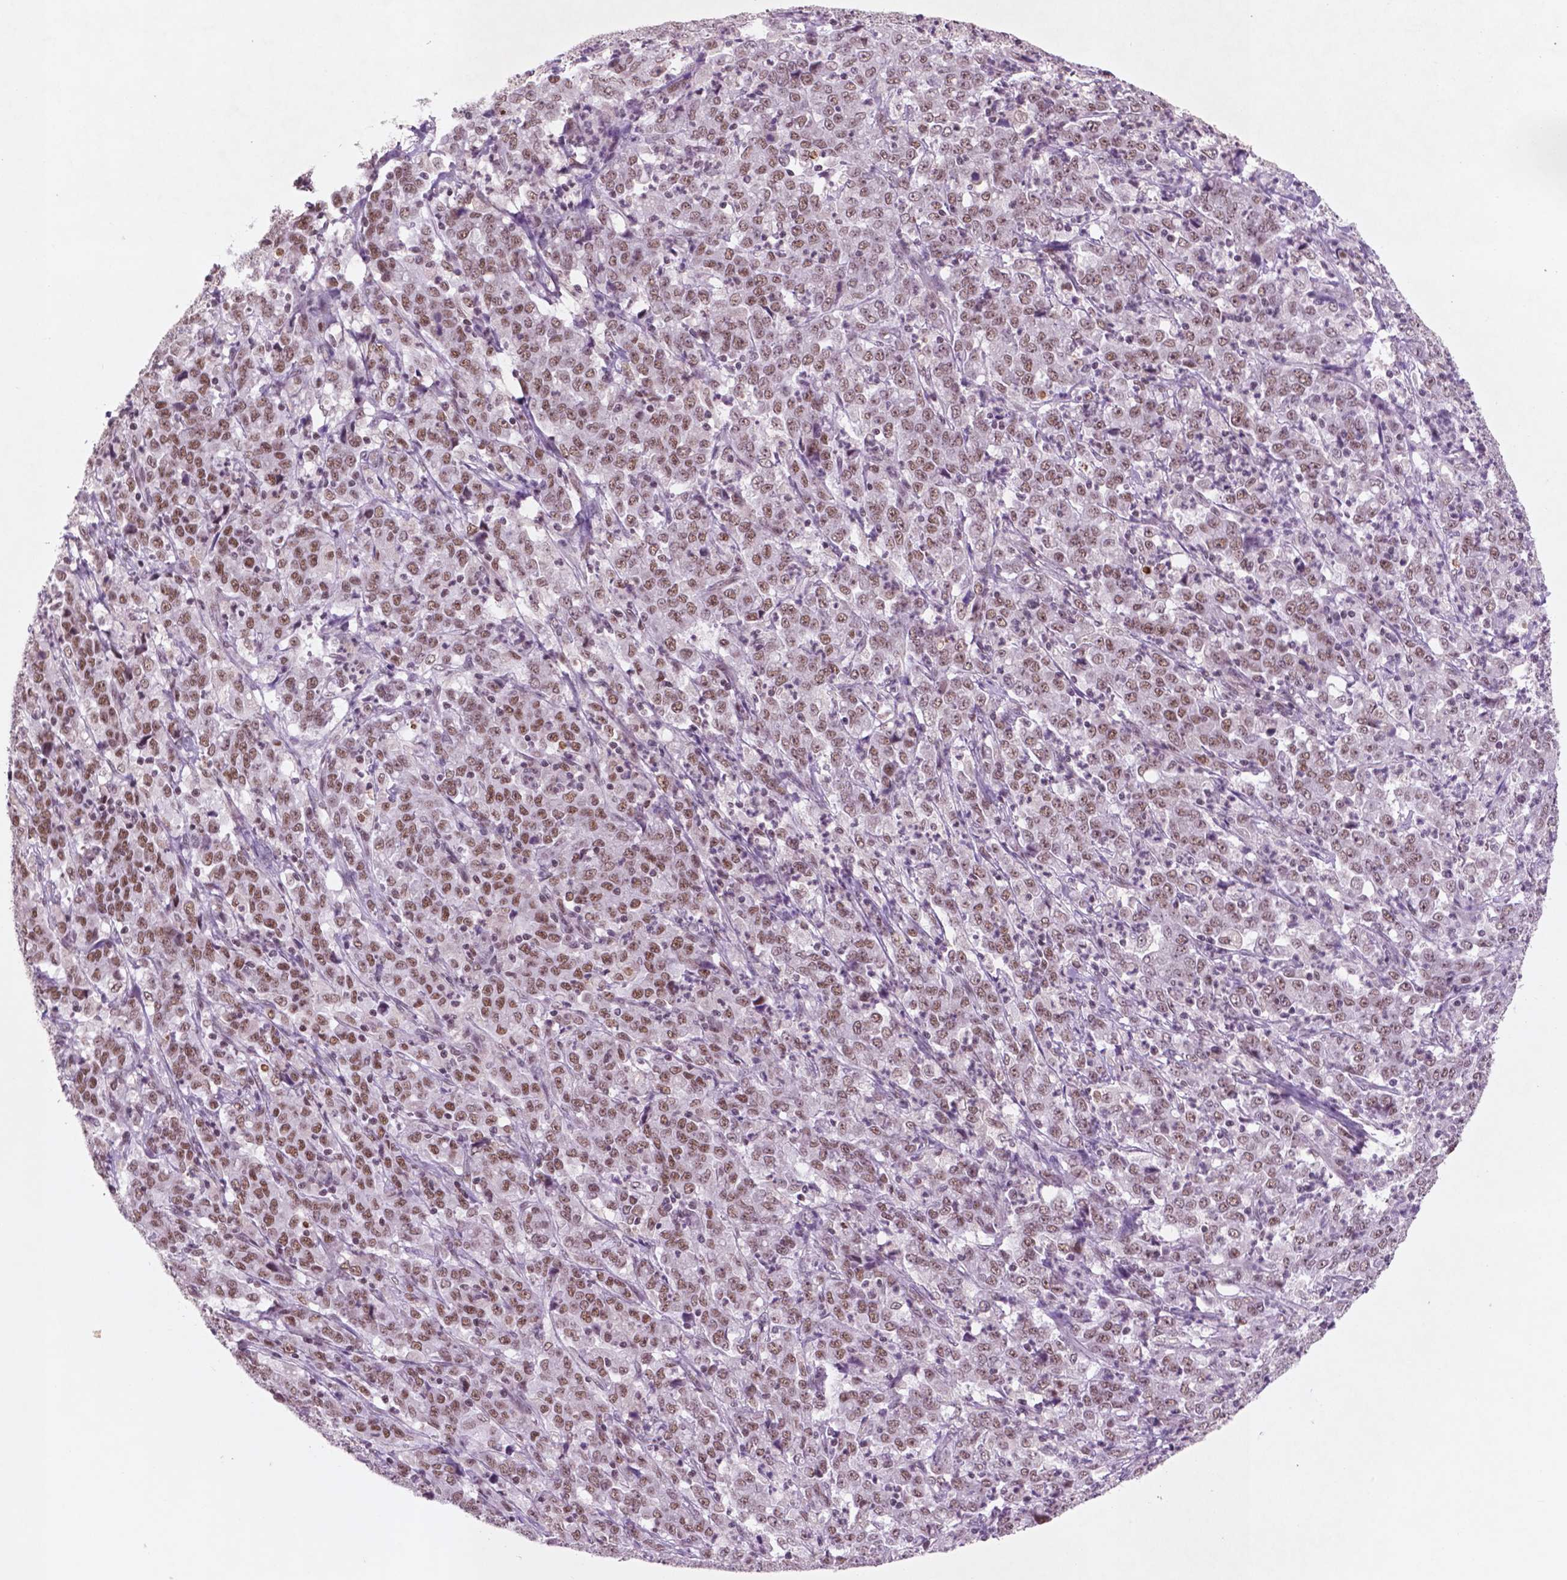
{"staining": {"intensity": "weak", "quantity": "25%-75%", "location": "nuclear"}, "tissue": "stomach cancer", "cell_type": "Tumor cells", "image_type": "cancer", "snomed": [{"axis": "morphology", "description": "Adenocarcinoma, NOS"}, {"axis": "topography", "description": "Stomach, lower"}], "caption": "Immunohistochemistry (DAB (3,3'-diaminobenzidine)) staining of stomach cancer displays weak nuclear protein staining in approximately 25%-75% of tumor cells.", "gene": "CTR9", "patient": {"sex": "female", "age": 71}}